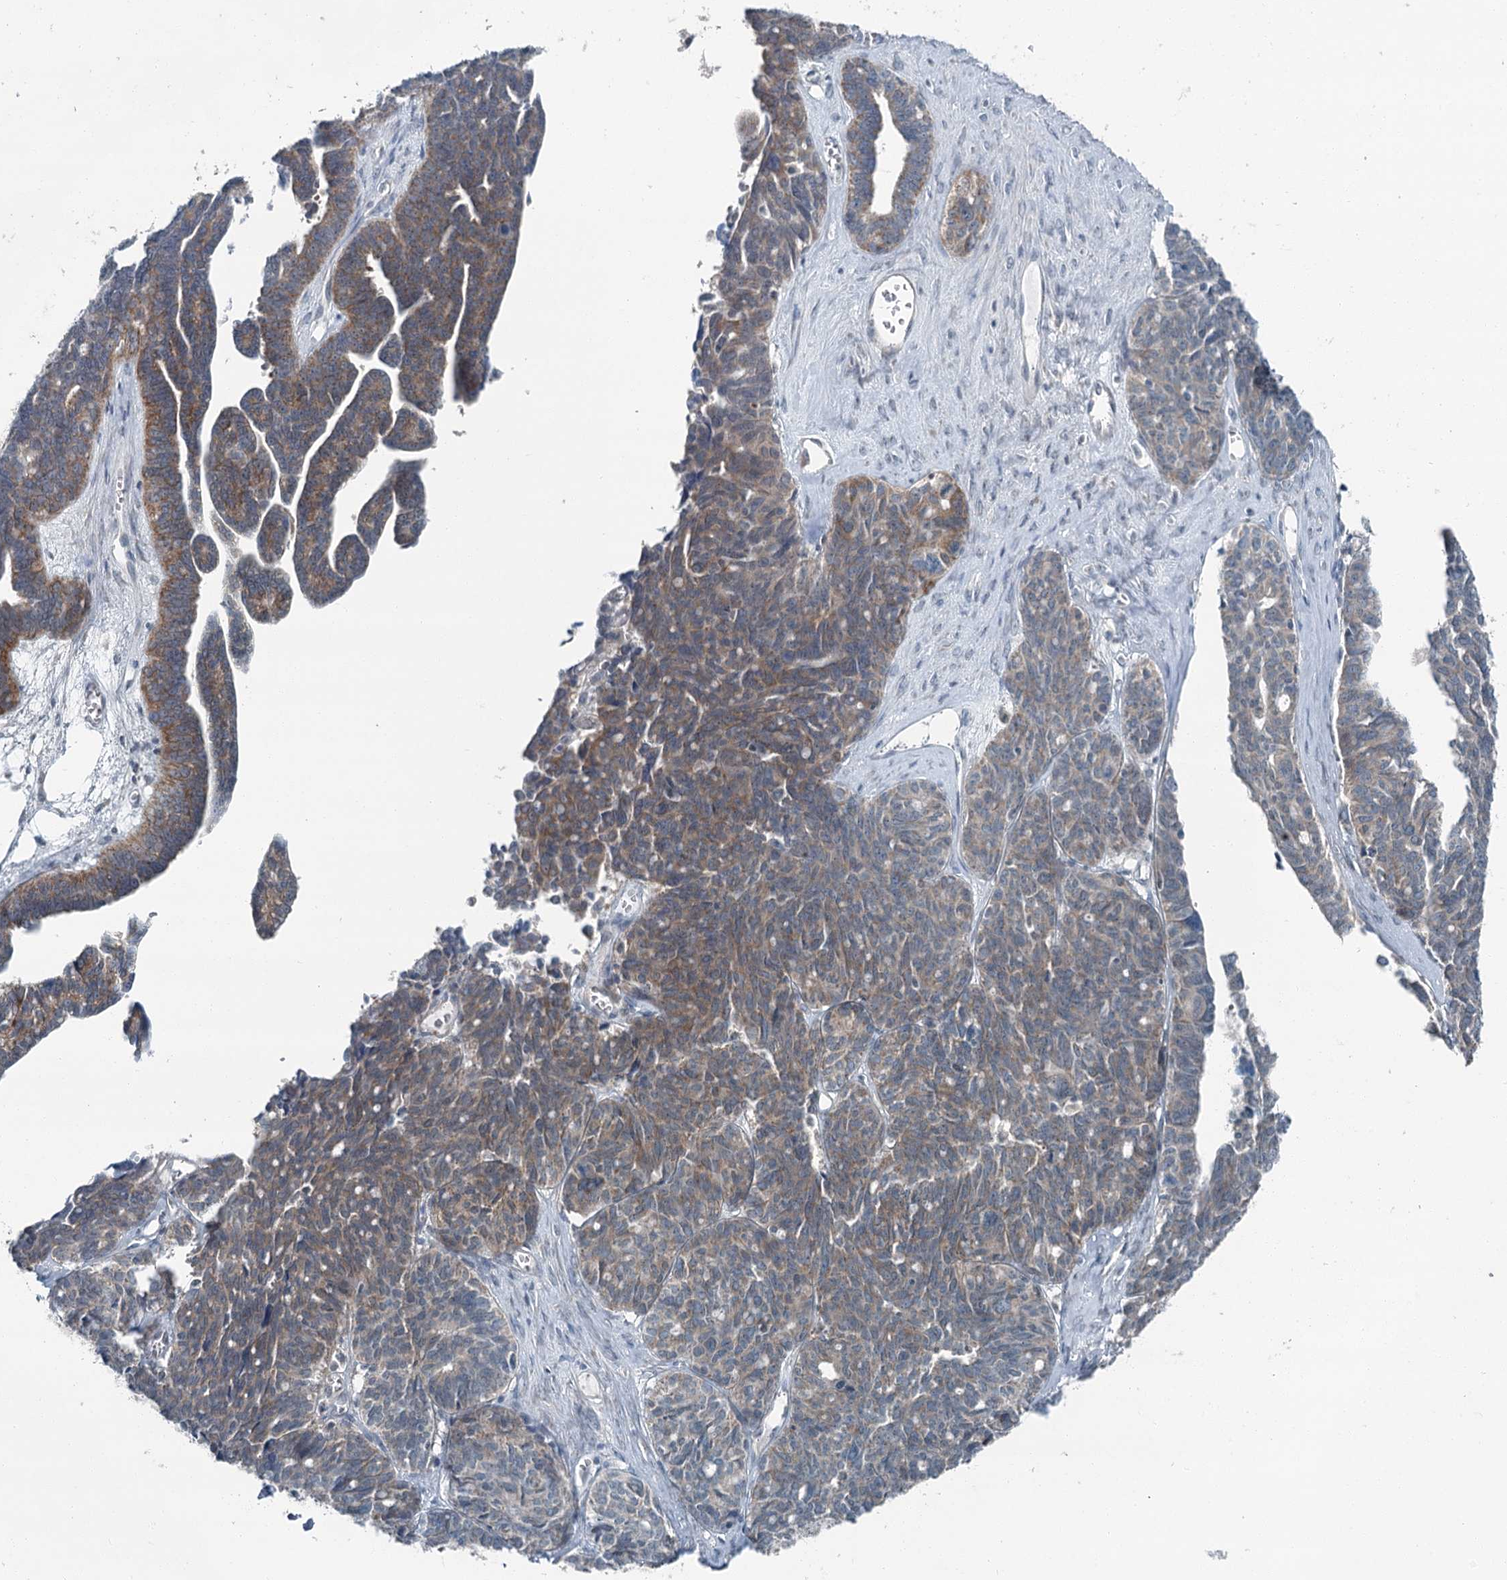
{"staining": {"intensity": "moderate", "quantity": ">75%", "location": "cytoplasmic/membranous"}, "tissue": "ovarian cancer", "cell_type": "Tumor cells", "image_type": "cancer", "snomed": [{"axis": "morphology", "description": "Cystadenocarcinoma, serous, NOS"}, {"axis": "topography", "description": "Ovary"}], "caption": "Immunohistochemical staining of human ovarian serous cystadenocarcinoma shows medium levels of moderate cytoplasmic/membranous protein positivity in about >75% of tumor cells.", "gene": "WAPL", "patient": {"sex": "female", "age": 79}}